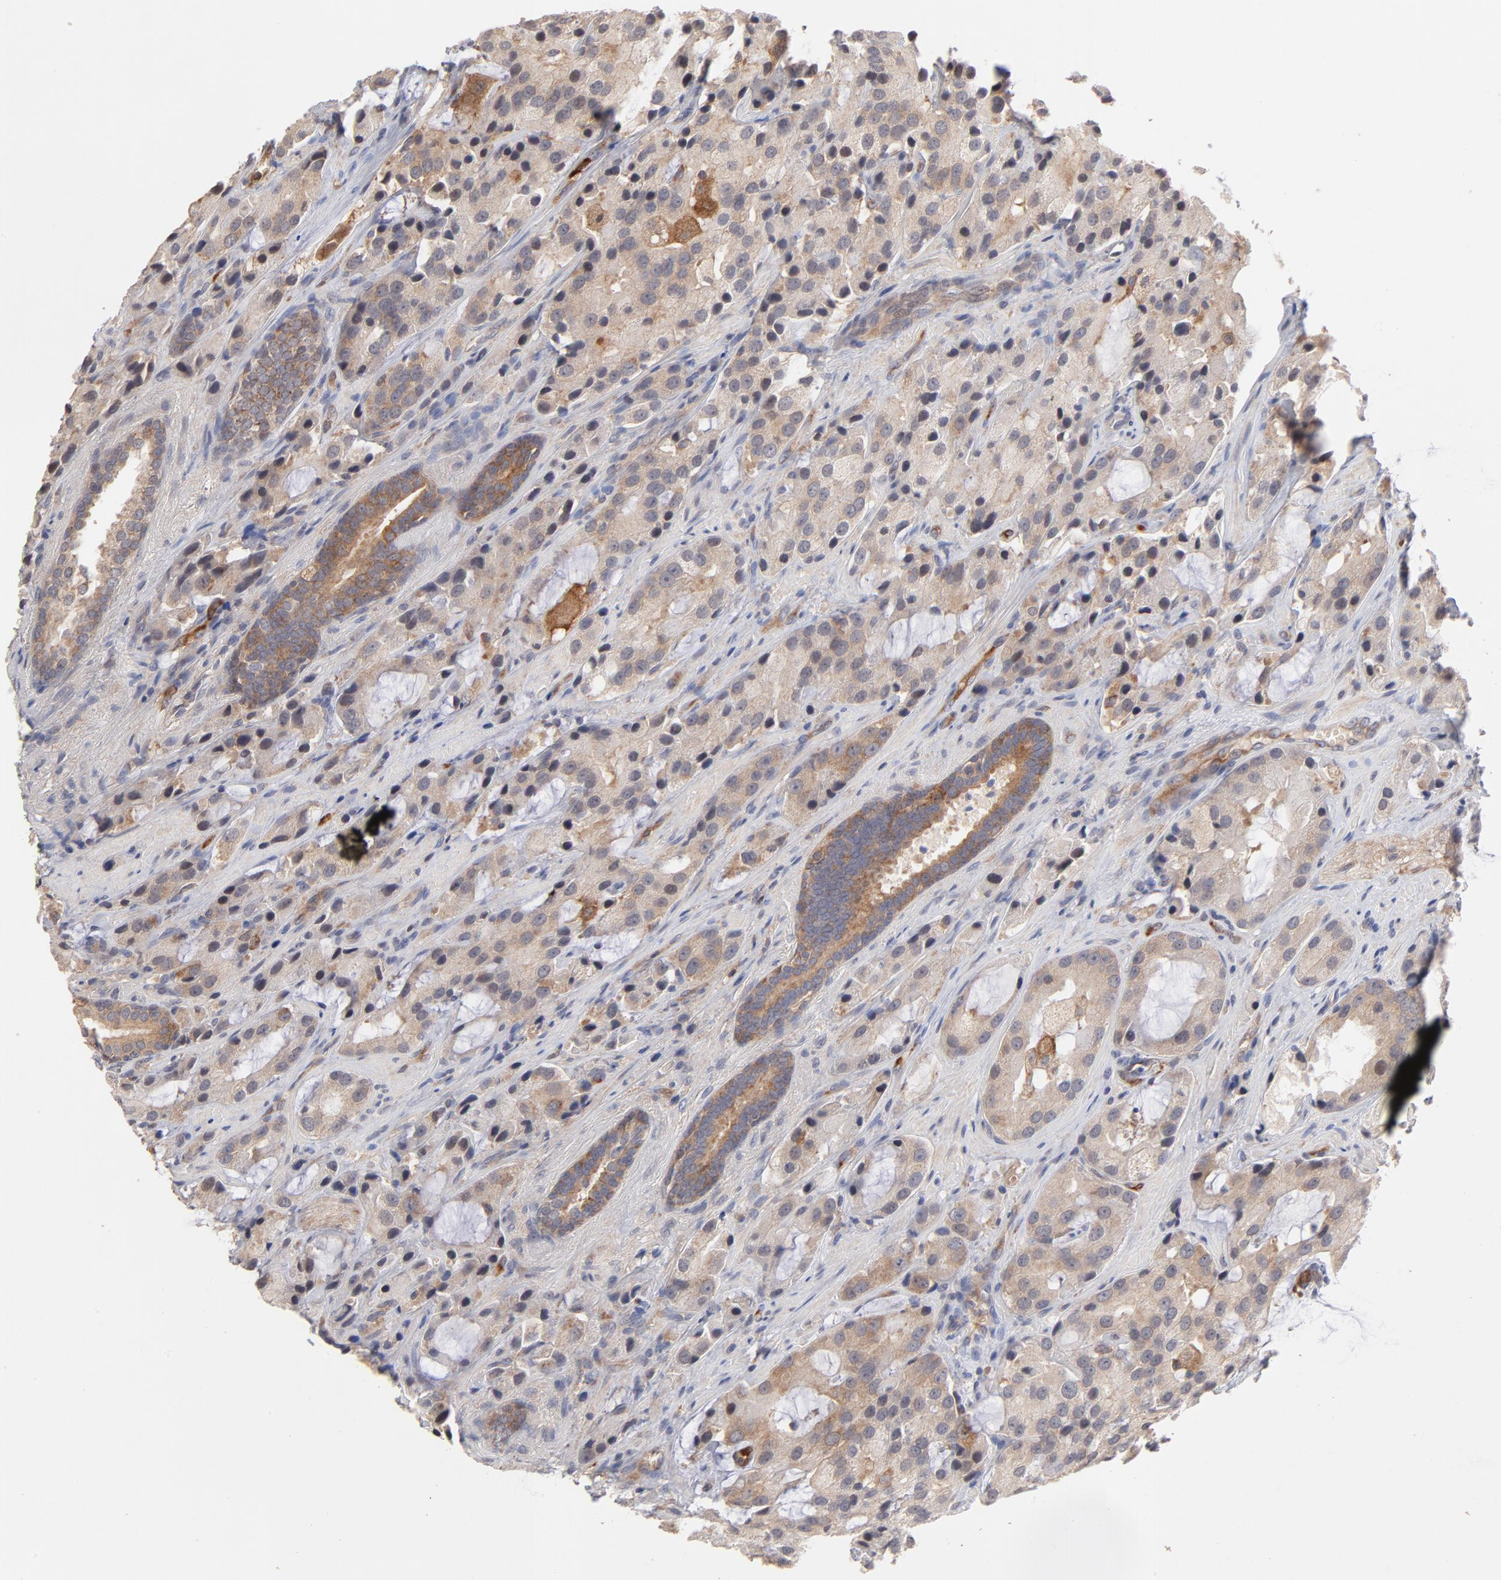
{"staining": {"intensity": "weak", "quantity": ">75%", "location": "cytoplasmic/membranous"}, "tissue": "prostate cancer", "cell_type": "Tumor cells", "image_type": "cancer", "snomed": [{"axis": "morphology", "description": "Adenocarcinoma, High grade"}, {"axis": "topography", "description": "Prostate"}], "caption": "Protein expression analysis of prostate cancer (high-grade adenocarcinoma) exhibits weak cytoplasmic/membranous staining in about >75% of tumor cells.", "gene": "IVNS1ABP", "patient": {"sex": "male", "age": 70}}